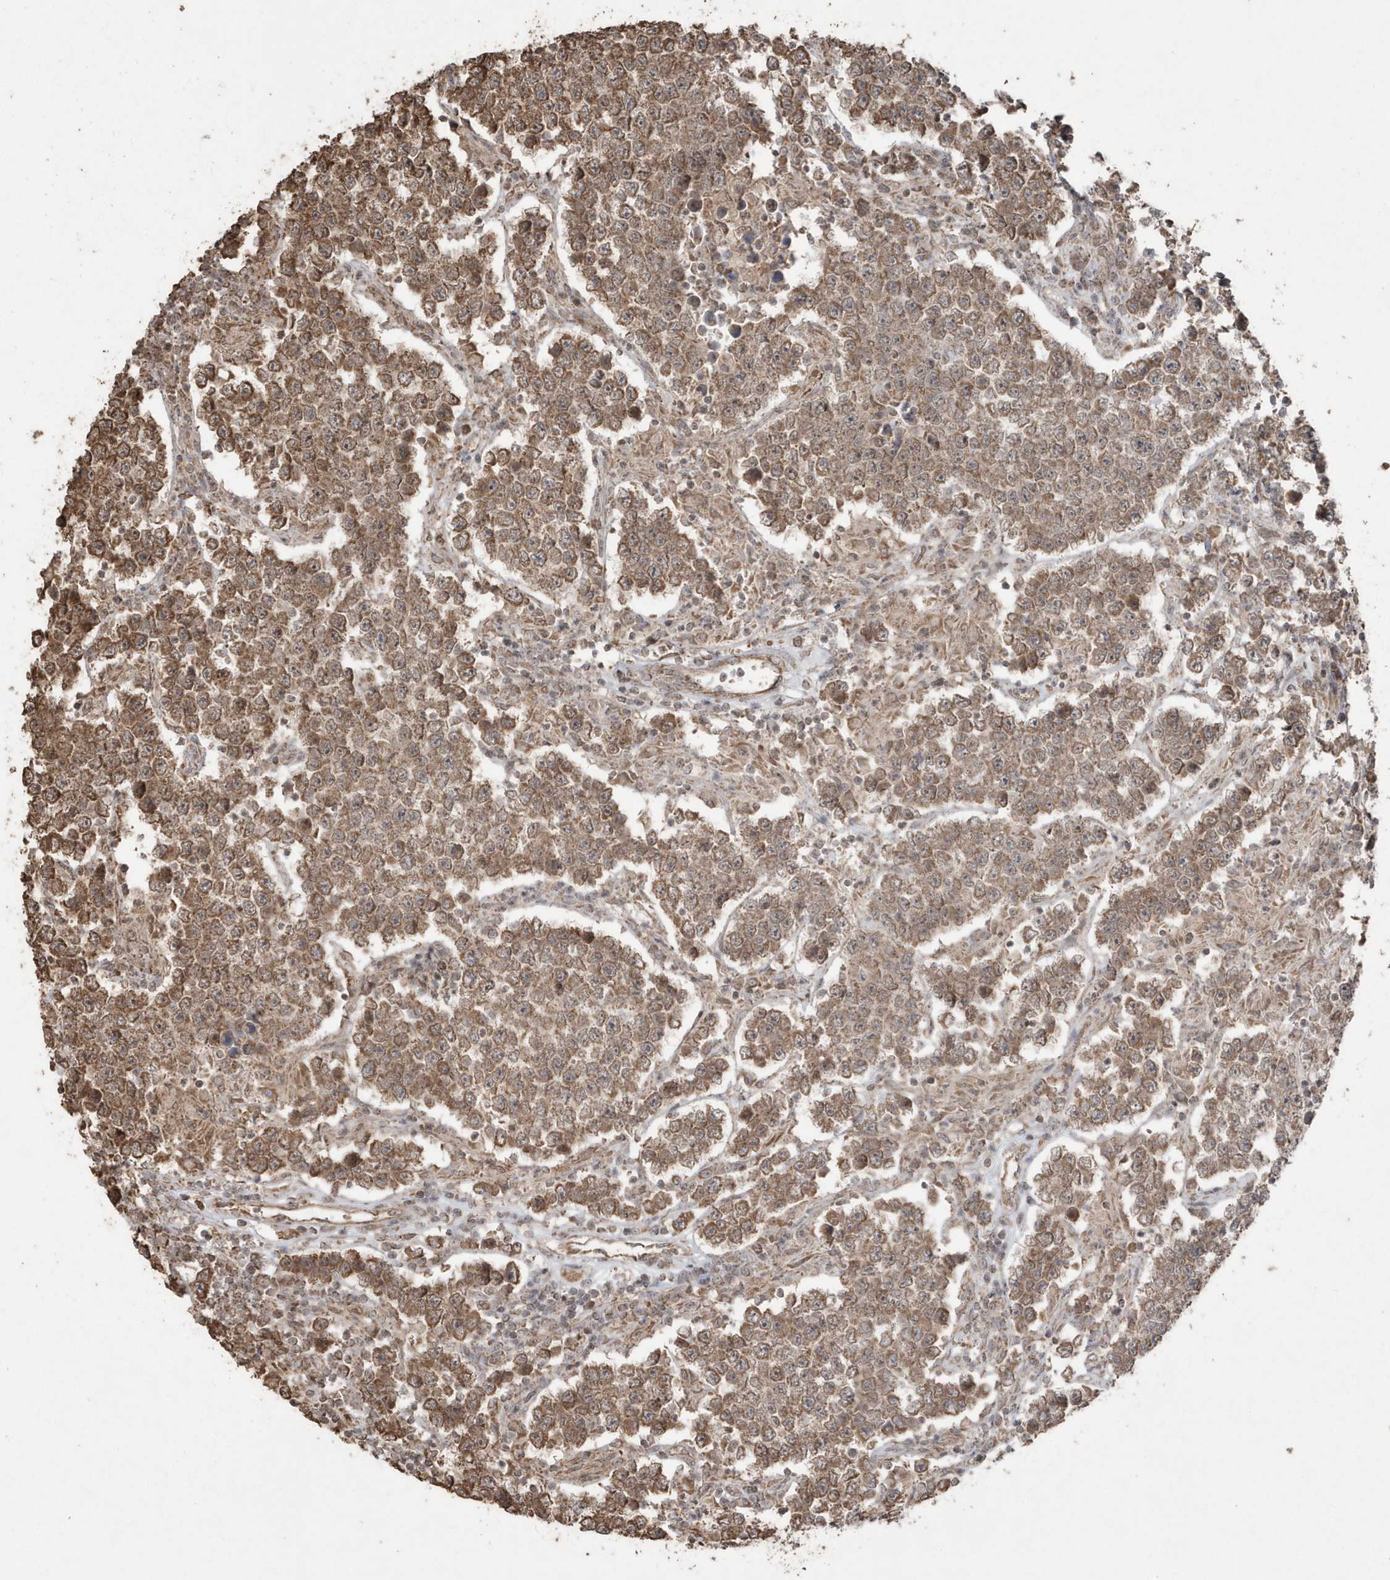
{"staining": {"intensity": "moderate", "quantity": ">75%", "location": "cytoplasmic/membranous"}, "tissue": "testis cancer", "cell_type": "Tumor cells", "image_type": "cancer", "snomed": [{"axis": "morphology", "description": "Normal tissue, NOS"}, {"axis": "morphology", "description": "Urothelial carcinoma, High grade"}, {"axis": "morphology", "description": "Seminoma, NOS"}, {"axis": "morphology", "description": "Carcinoma, Embryonal, NOS"}, {"axis": "topography", "description": "Urinary bladder"}, {"axis": "topography", "description": "Testis"}], "caption": "Tumor cells reveal moderate cytoplasmic/membranous positivity in about >75% of cells in testis cancer (seminoma).", "gene": "PAXBP1", "patient": {"sex": "male", "age": 41}}